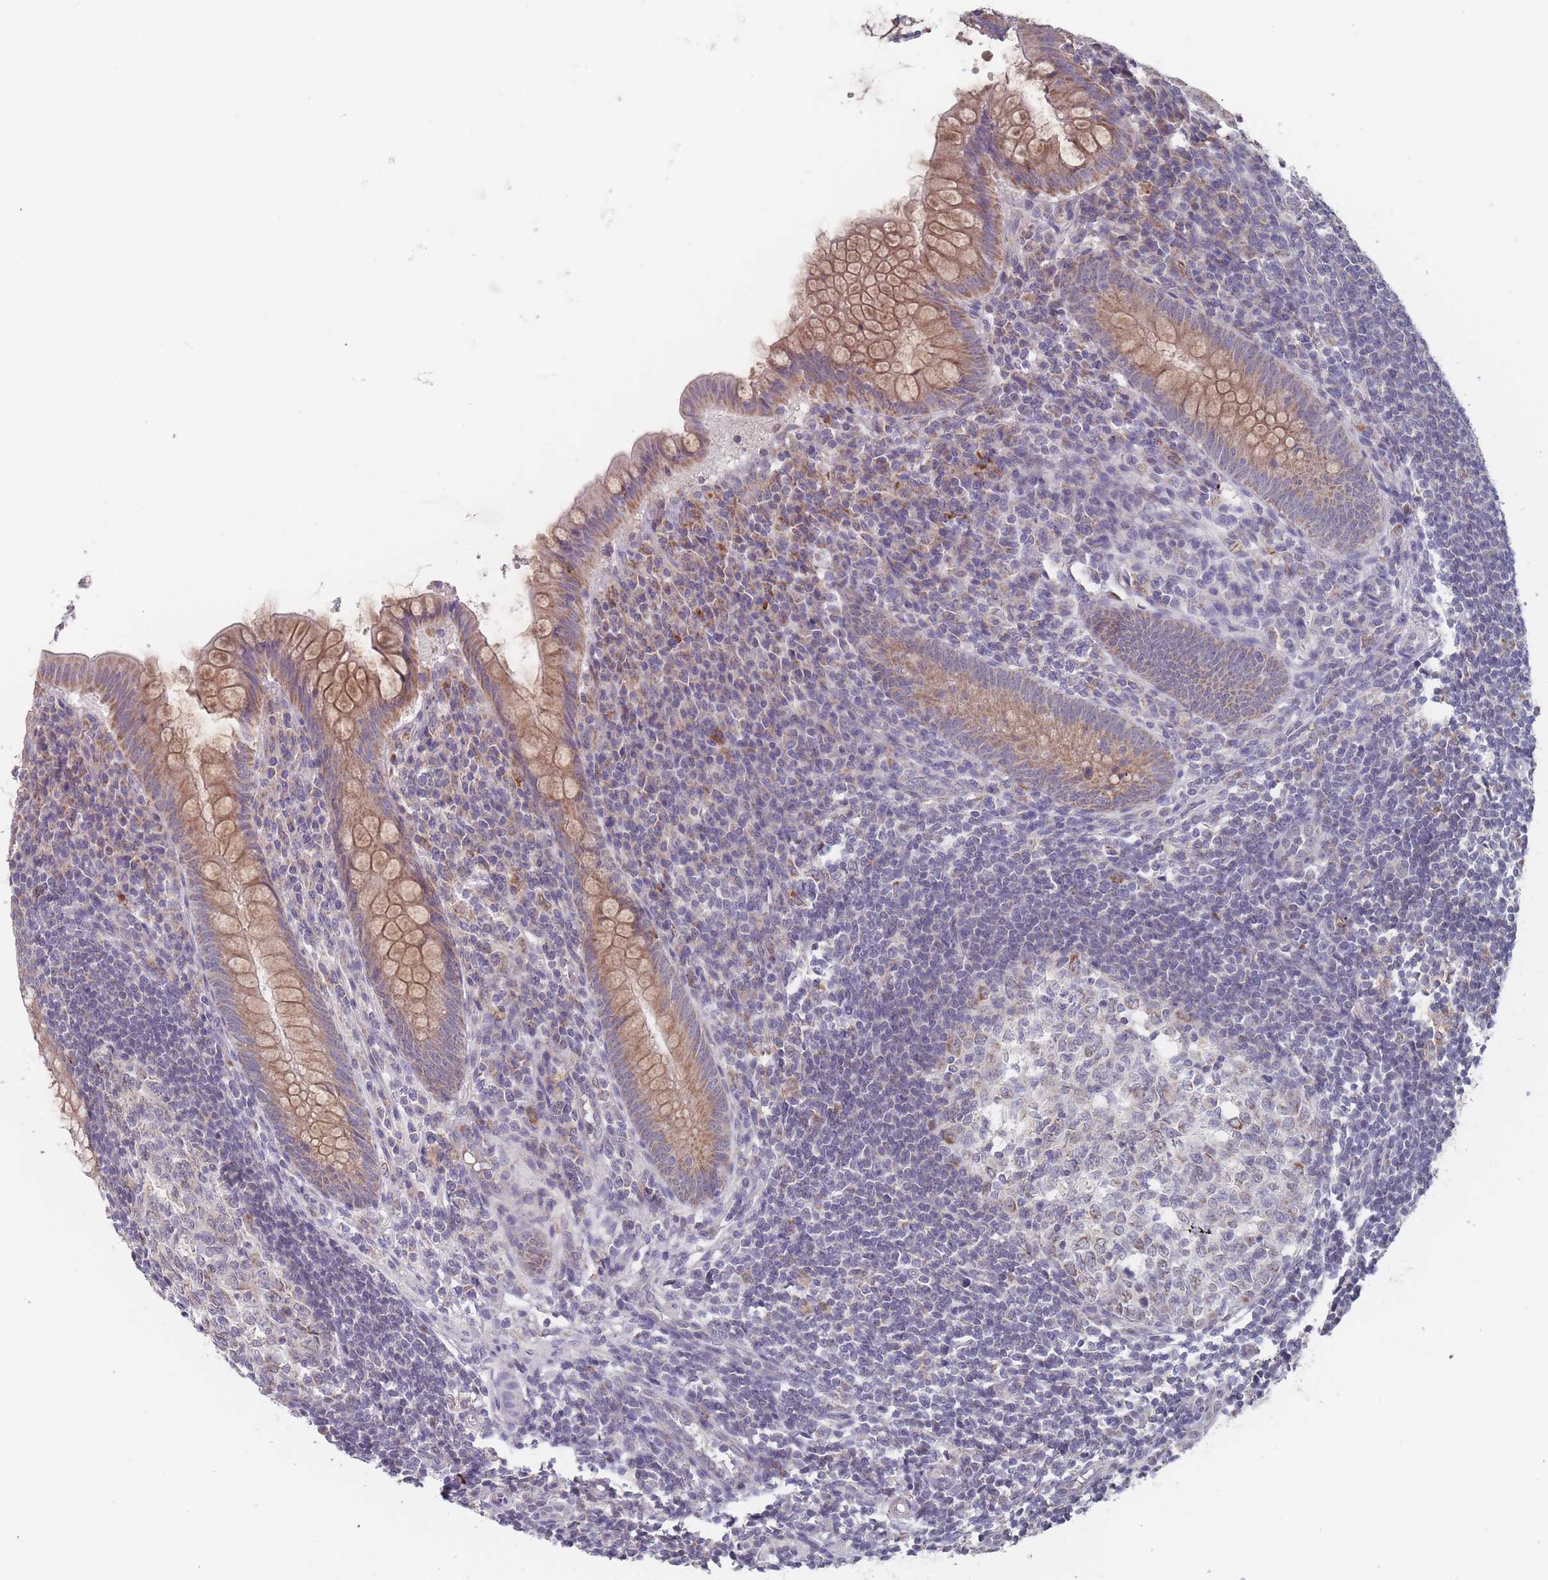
{"staining": {"intensity": "moderate", "quantity": ">75%", "location": "cytoplasmic/membranous"}, "tissue": "appendix", "cell_type": "Glandular cells", "image_type": "normal", "snomed": [{"axis": "morphology", "description": "Normal tissue, NOS"}, {"axis": "topography", "description": "Appendix"}], "caption": "Normal appendix reveals moderate cytoplasmic/membranous positivity in approximately >75% of glandular cells, visualized by immunohistochemistry.", "gene": "PEX7", "patient": {"sex": "female", "age": 33}}